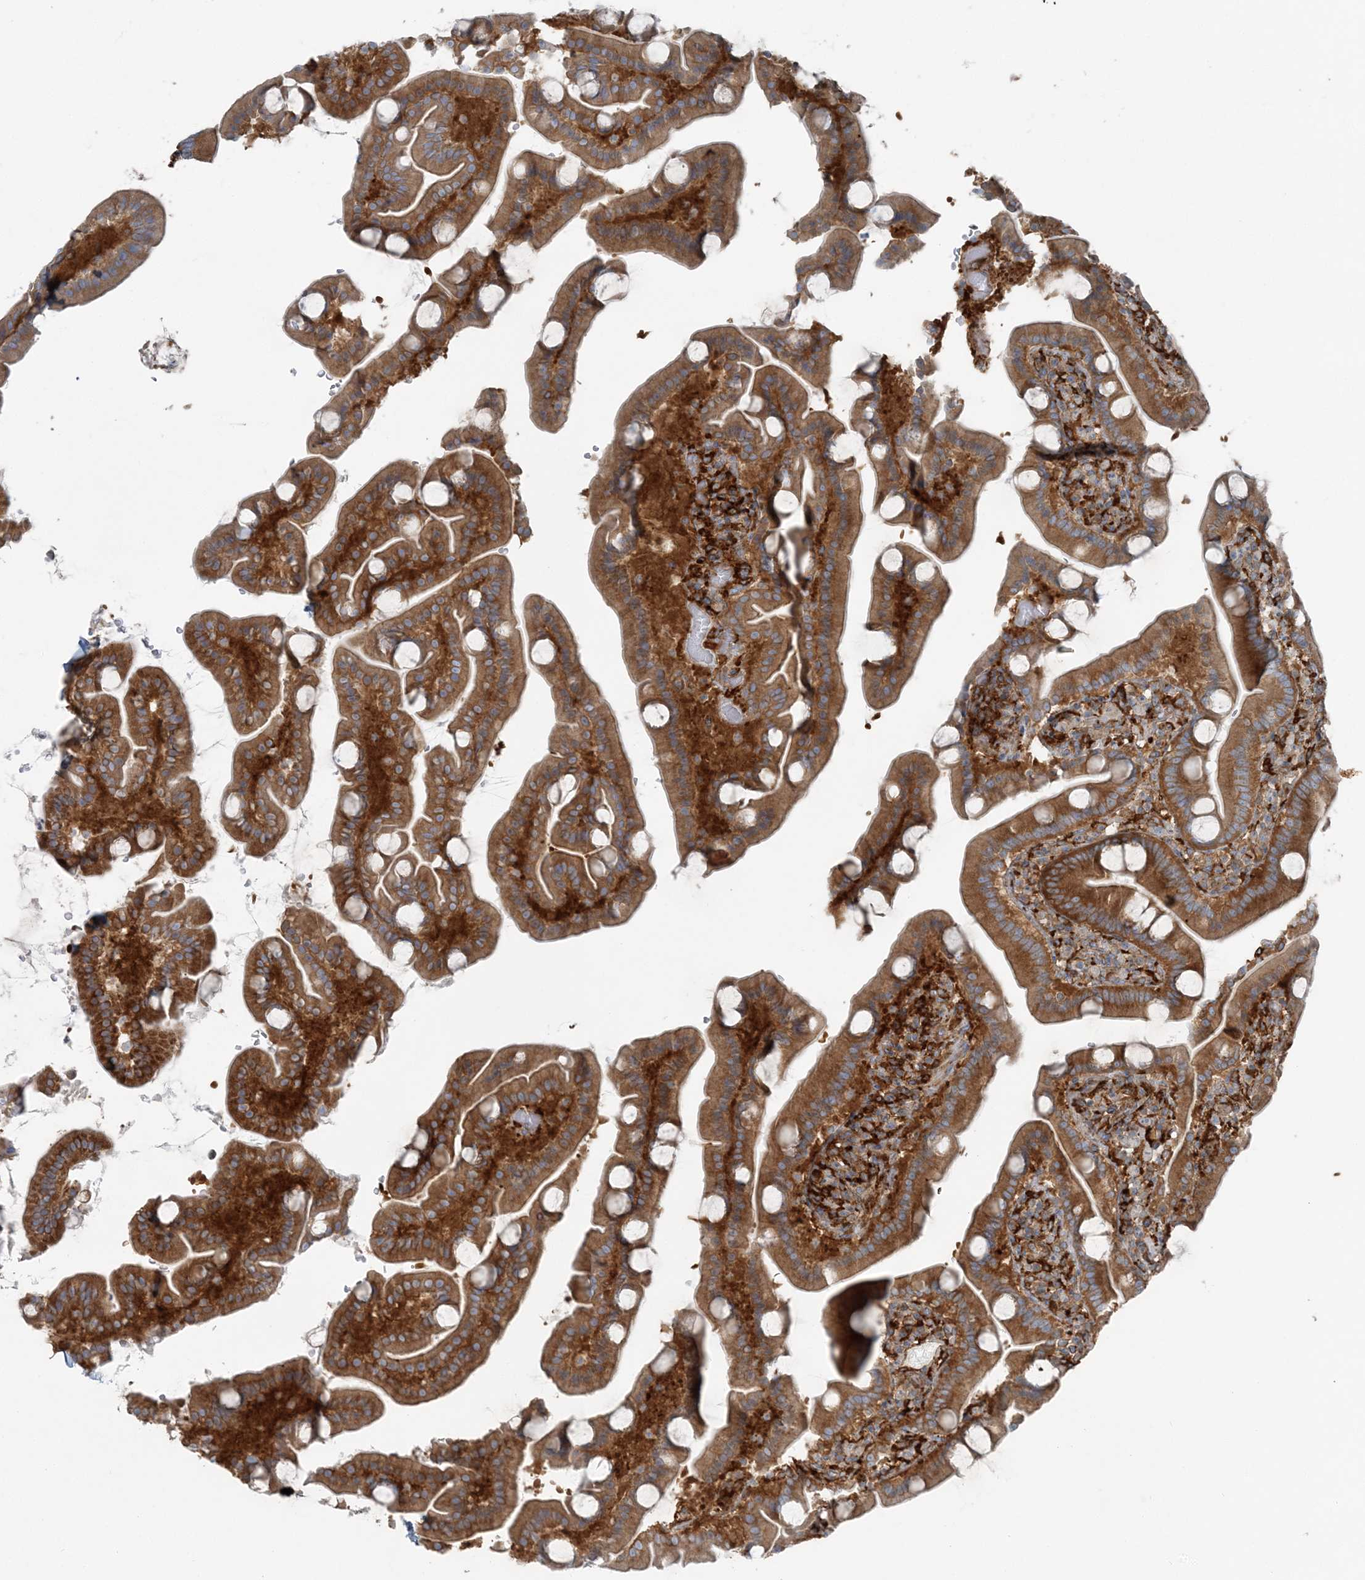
{"staining": {"intensity": "strong", "quantity": ">75%", "location": "cytoplasmic/membranous"}, "tissue": "duodenum", "cell_type": "Glandular cells", "image_type": "normal", "snomed": [{"axis": "morphology", "description": "Normal tissue, NOS"}, {"axis": "topography", "description": "Duodenum"}], "caption": "This is an image of IHC staining of unremarkable duodenum, which shows strong staining in the cytoplasmic/membranous of glandular cells.", "gene": "SNX2", "patient": {"sex": "male", "age": 55}}